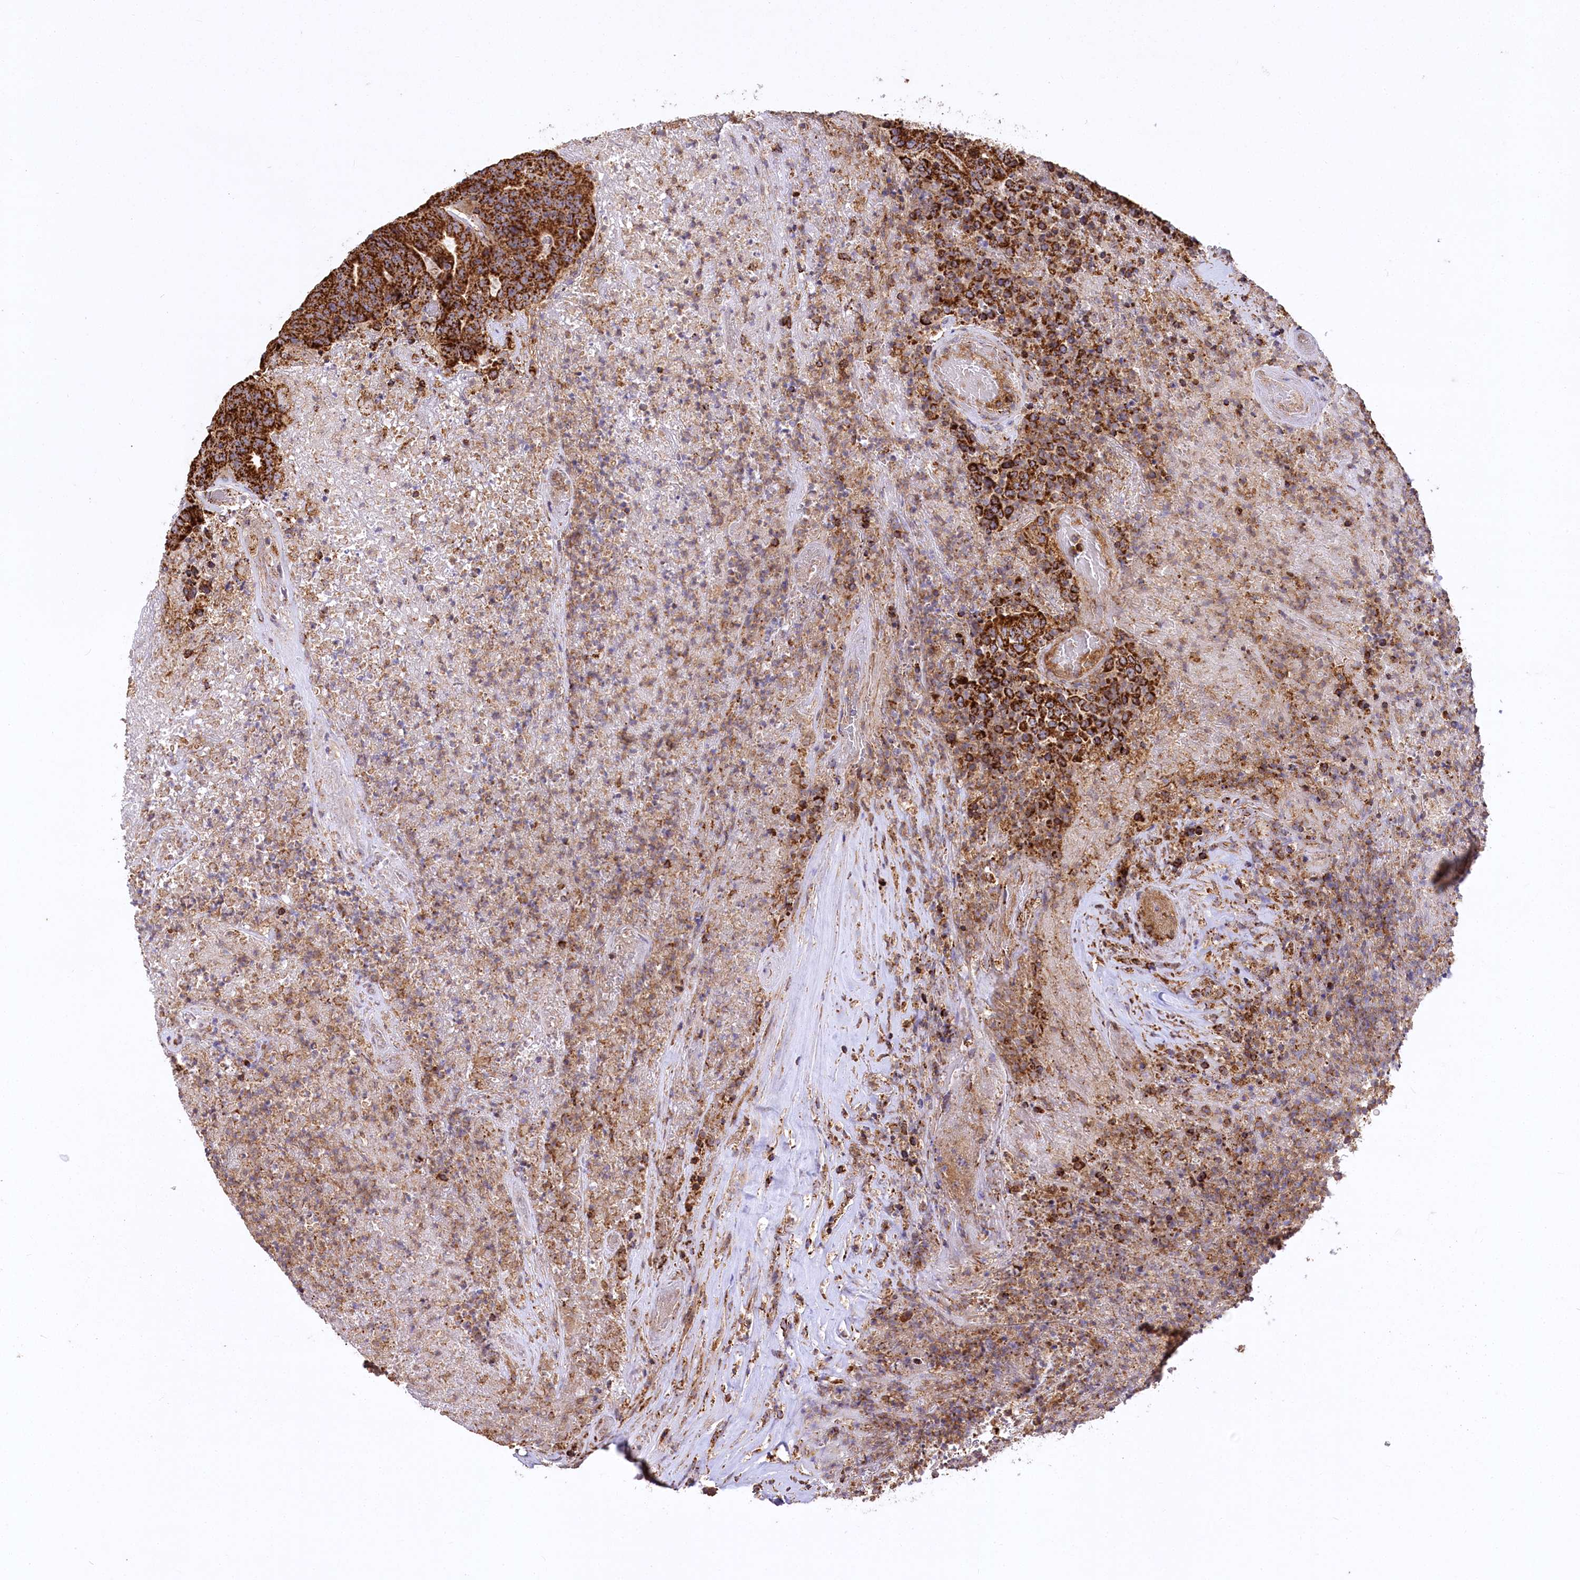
{"staining": {"intensity": "strong", "quantity": ">75%", "location": "cytoplasmic/membranous"}, "tissue": "colorectal cancer", "cell_type": "Tumor cells", "image_type": "cancer", "snomed": [{"axis": "morphology", "description": "Adenocarcinoma, NOS"}, {"axis": "topography", "description": "Colon"}], "caption": "Brown immunohistochemical staining in colorectal cancer (adenocarcinoma) reveals strong cytoplasmic/membranous expression in approximately >75% of tumor cells.", "gene": "CARD19", "patient": {"sex": "female", "age": 75}}